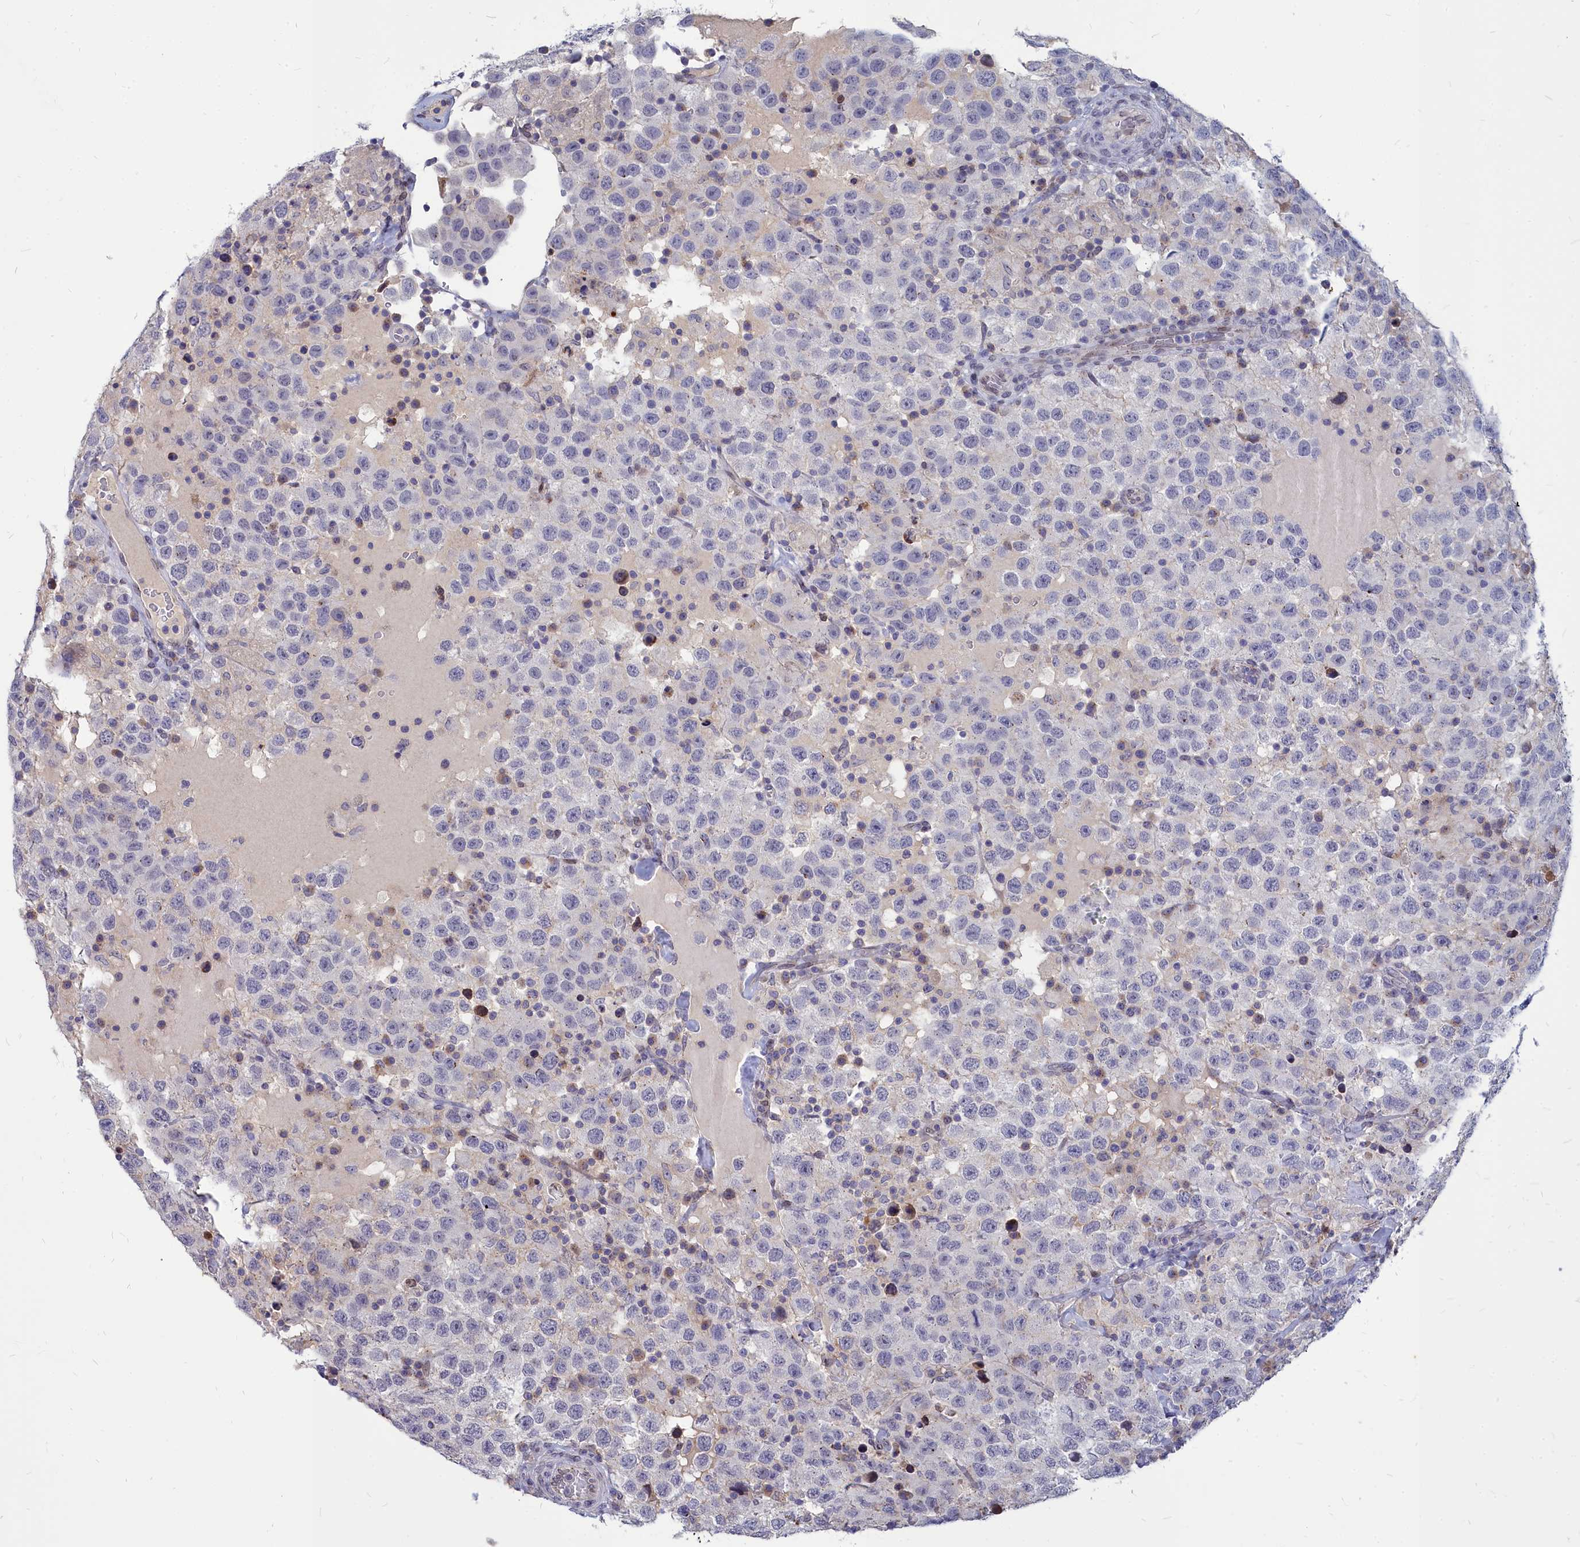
{"staining": {"intensity": "negative", "quantity": "none", "location": "none"}, "tissue": "testis cancer", "cell_type": "Tumor cells", "image_type": "cancer", "snomed": [{"axis": "morphology", "description": "Seminoma, NOS"}, {"axis": "topography", "description": "Testis"}], "caption": "Tumor cells show no significant protein positivity in seminoma (testis). The staining is performed using DAB brown chromogen with nuclei counter-stained in using hematoxylin.", "gene": "NOXA1", "patient": {"sex": "male", "age": 41}}